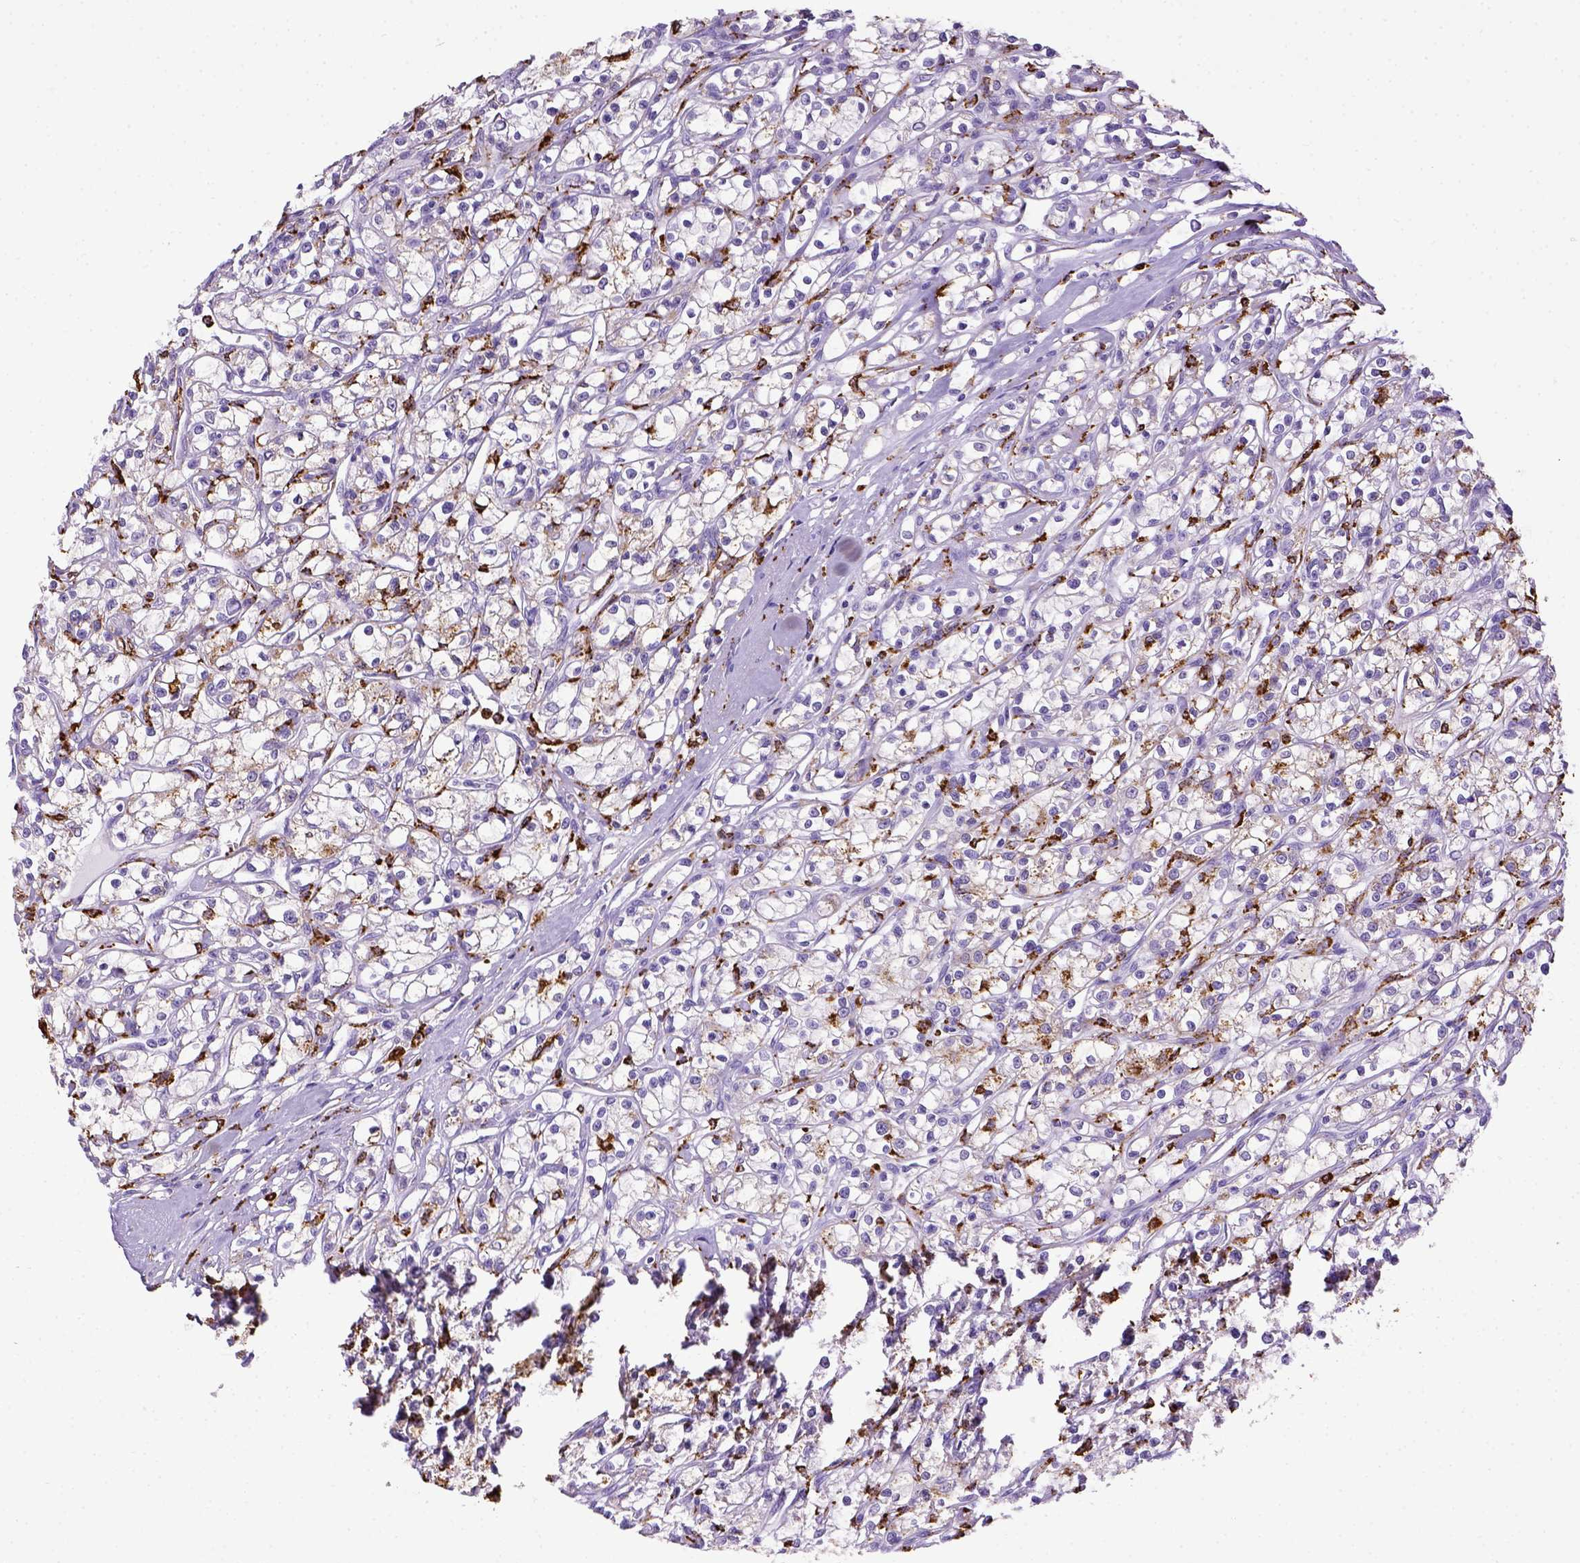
{"staining": {"intensity": "negative", "quantity": "none", "location": "none"}, "tissue": "renal cancer", "cell_type": "Tumor cells", "image_type": "cancer", "snomed": [{"axis": "morphology", "description": "Adenocarcinoma, NOS"}, {"axis": "topography", "description": "Kidney"}], "caption": "Renal adenocarcinoma was stained to show a protein in brown. There is no significant positivity in tumor cells.", "gene": "CD68", "patient": {"sex": "female", "age": 59}}